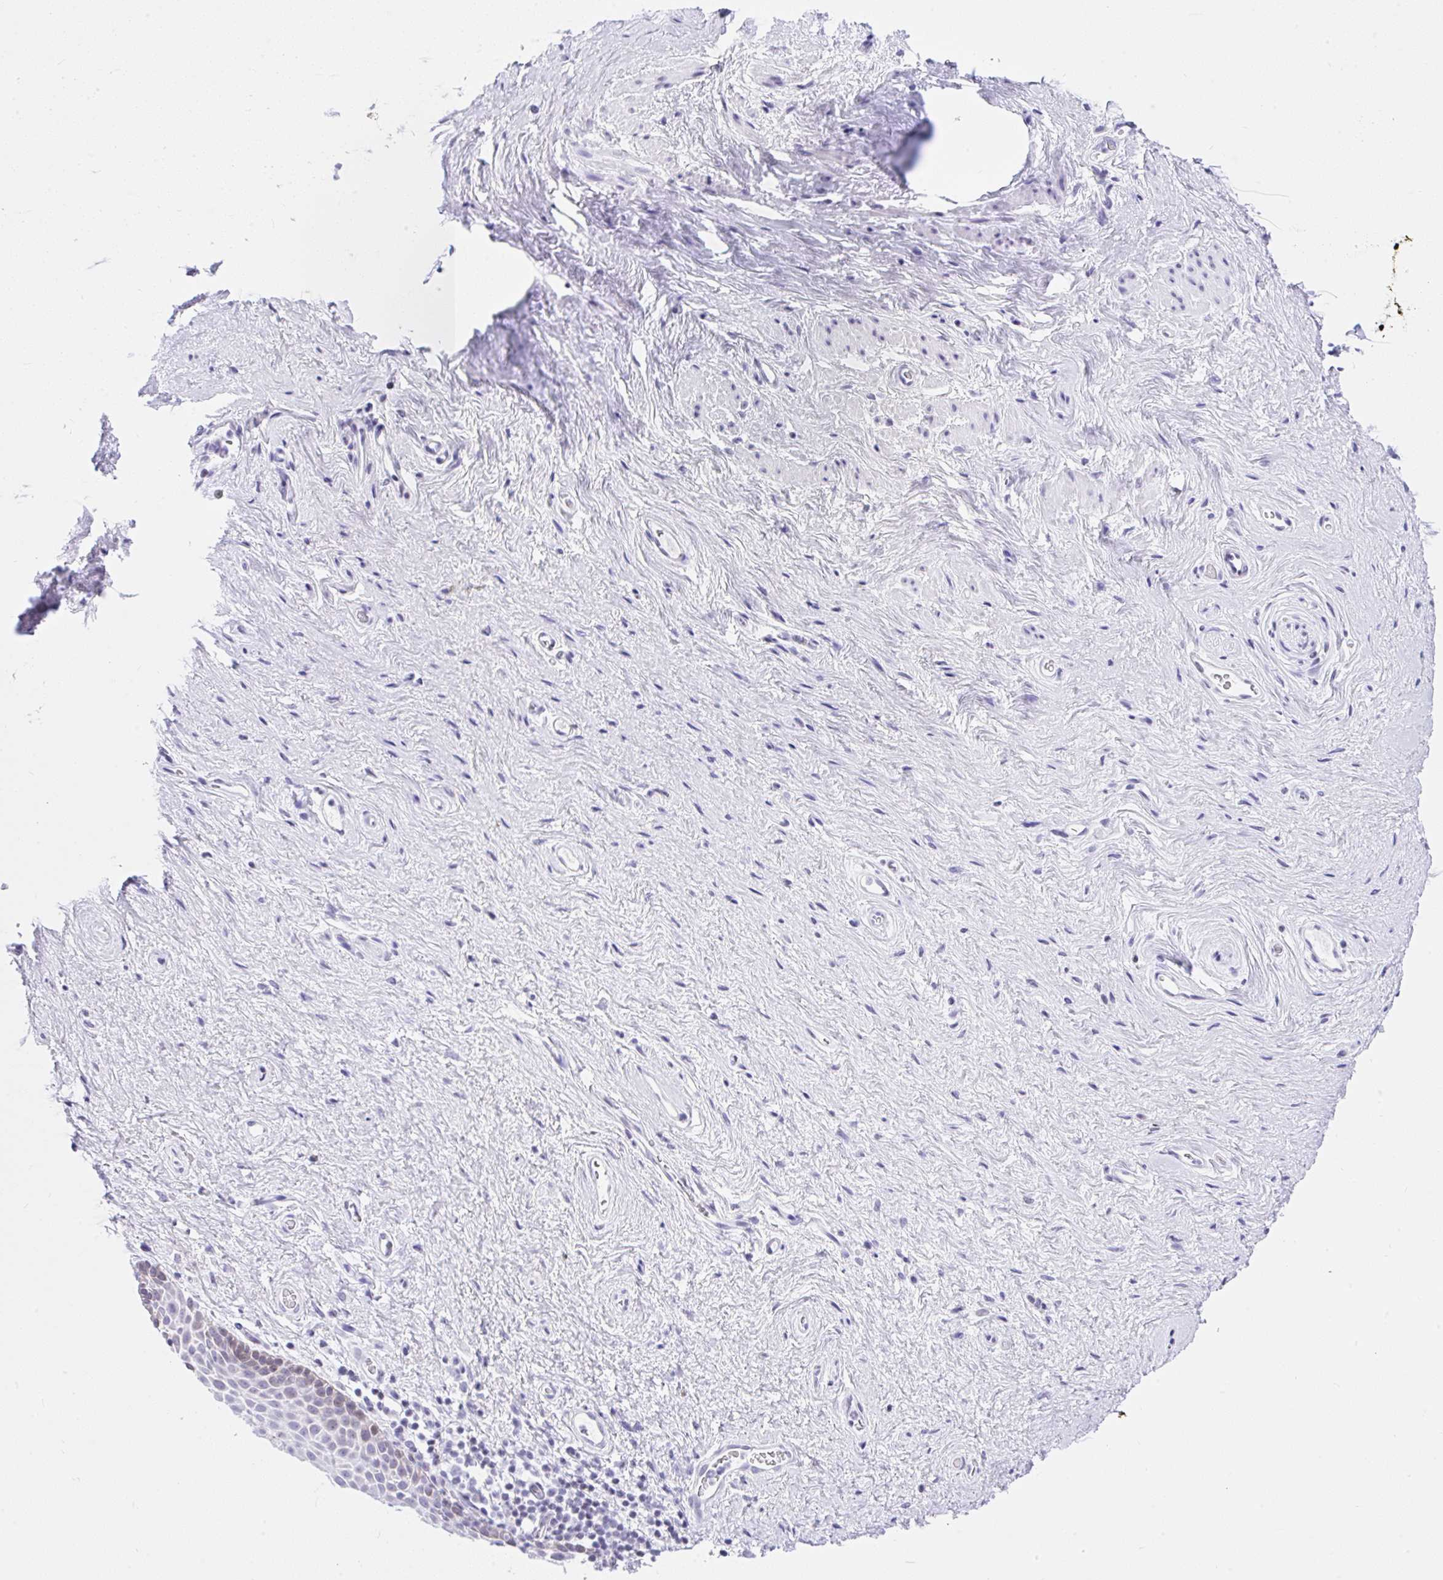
{"staining": {"intensity": "weak", "quantity": "<25%", "location": "cytoplasmic/membranous"}, "tissue": "vagina", "cell_type": "Squamous epithelial cells", "image_type": "normal", "snomed": [{"axis": "morphology", "description": "Normal tissue, NOS"}, {"axis": "topography", "description": "Vagina"}], "caption": "Immunohistochemical staining of unremarkable human vagina reveals no significant positivity in squamous epithelial cells. (Stains: DAB (3,3'-diaminobenzidine) immunohistochemistry (IHC) with hematoxylin counter stain, Microscopy: brightfield microscopy at high magnification).", "gene": "KRT27", "patient": {"sex": "female", "age": 61}}